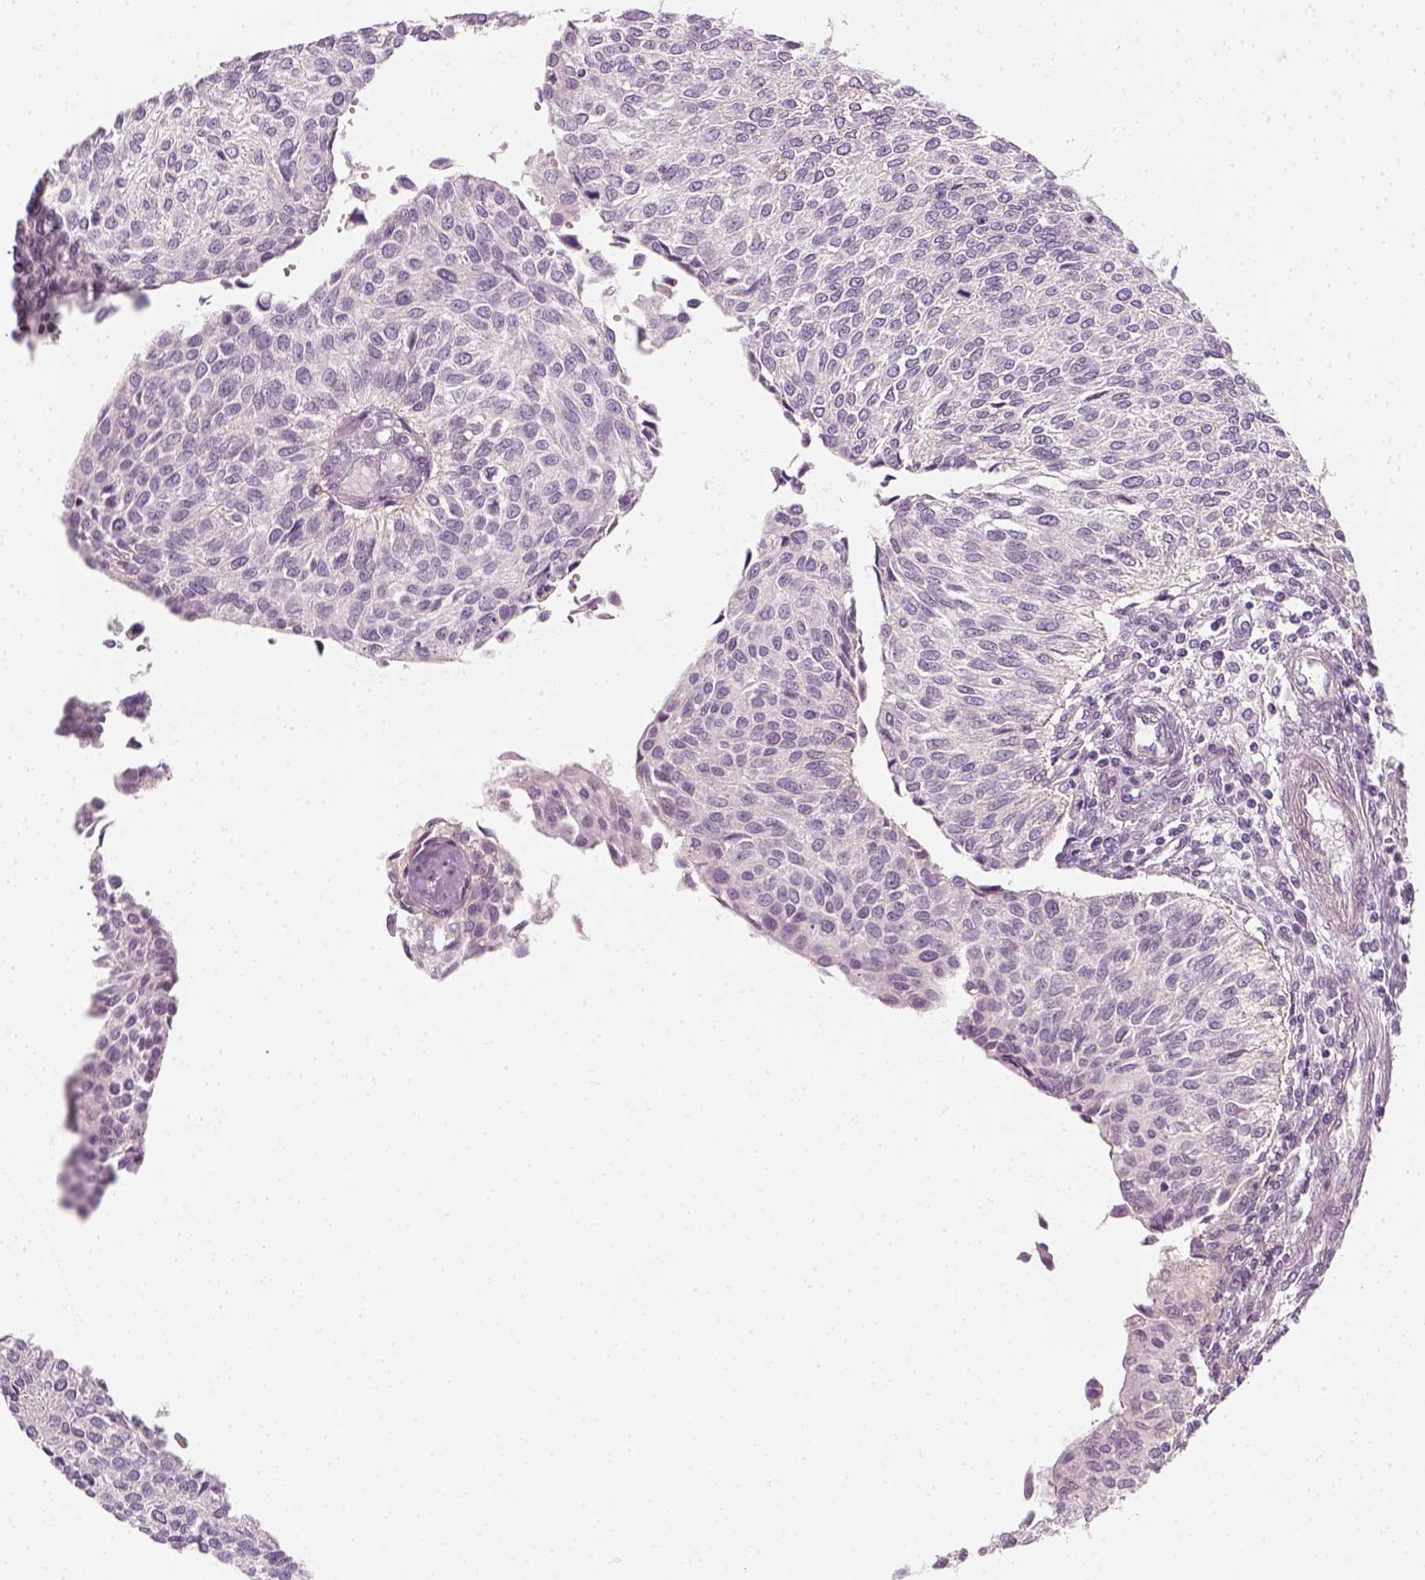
{"staining": {"intensity": "negative", "quantity": "none", "location": "none"}, "tissue": "urothelial cancer", "cell_type": "Tumor cells", "image_type": "cancer", "snomed": [{"axis": "morphology", "description": "Urothelial carcinoma, NOS"}, {"axis": "topography", "description": "Urinary bladder"}], "caption": "There is no significant expression in tumor cells of transitional cell carcinoma.", "gene": "PRAME", "patient": {"sex": "male", "age": 55}}